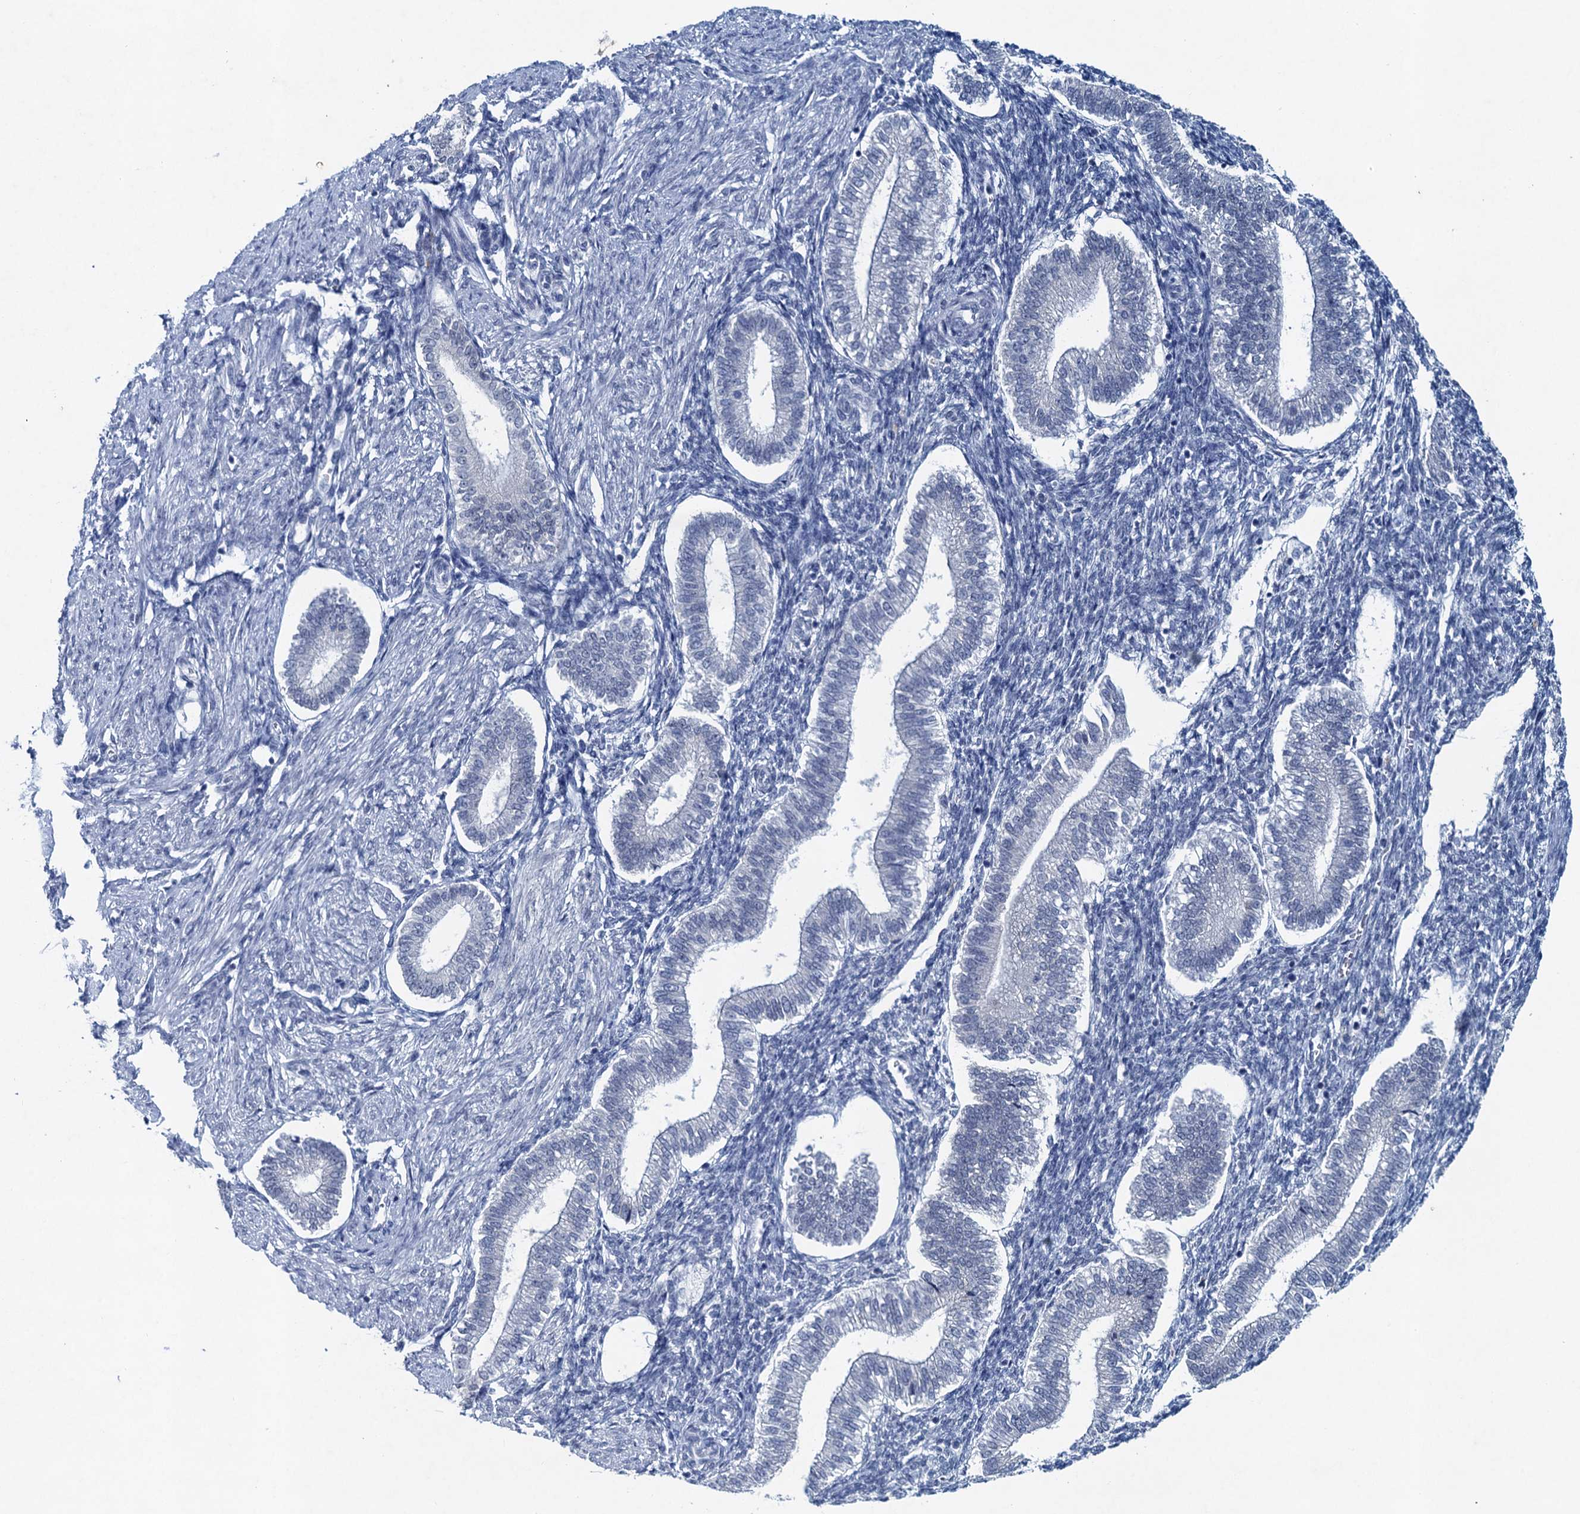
{"staining": {"intensity": "negative", "quantity": "none", "location": "none"}, "tissue": "endometrium", "cell_type": "Cells in endometrial stroma", "image_type": "normal", "snomed": [{"axis": "morphology", "description": "Normal tissue, NOS"}, {"axis": "topography", "description": "Endometrium"}], "caption": "Immunohistochemical staining of unremarkable human endometrium reveals no significant expression in cells in endometrial stroma.", "gene": "ENSG00000230707", "patient": {"sex": "female", "age": 24}}